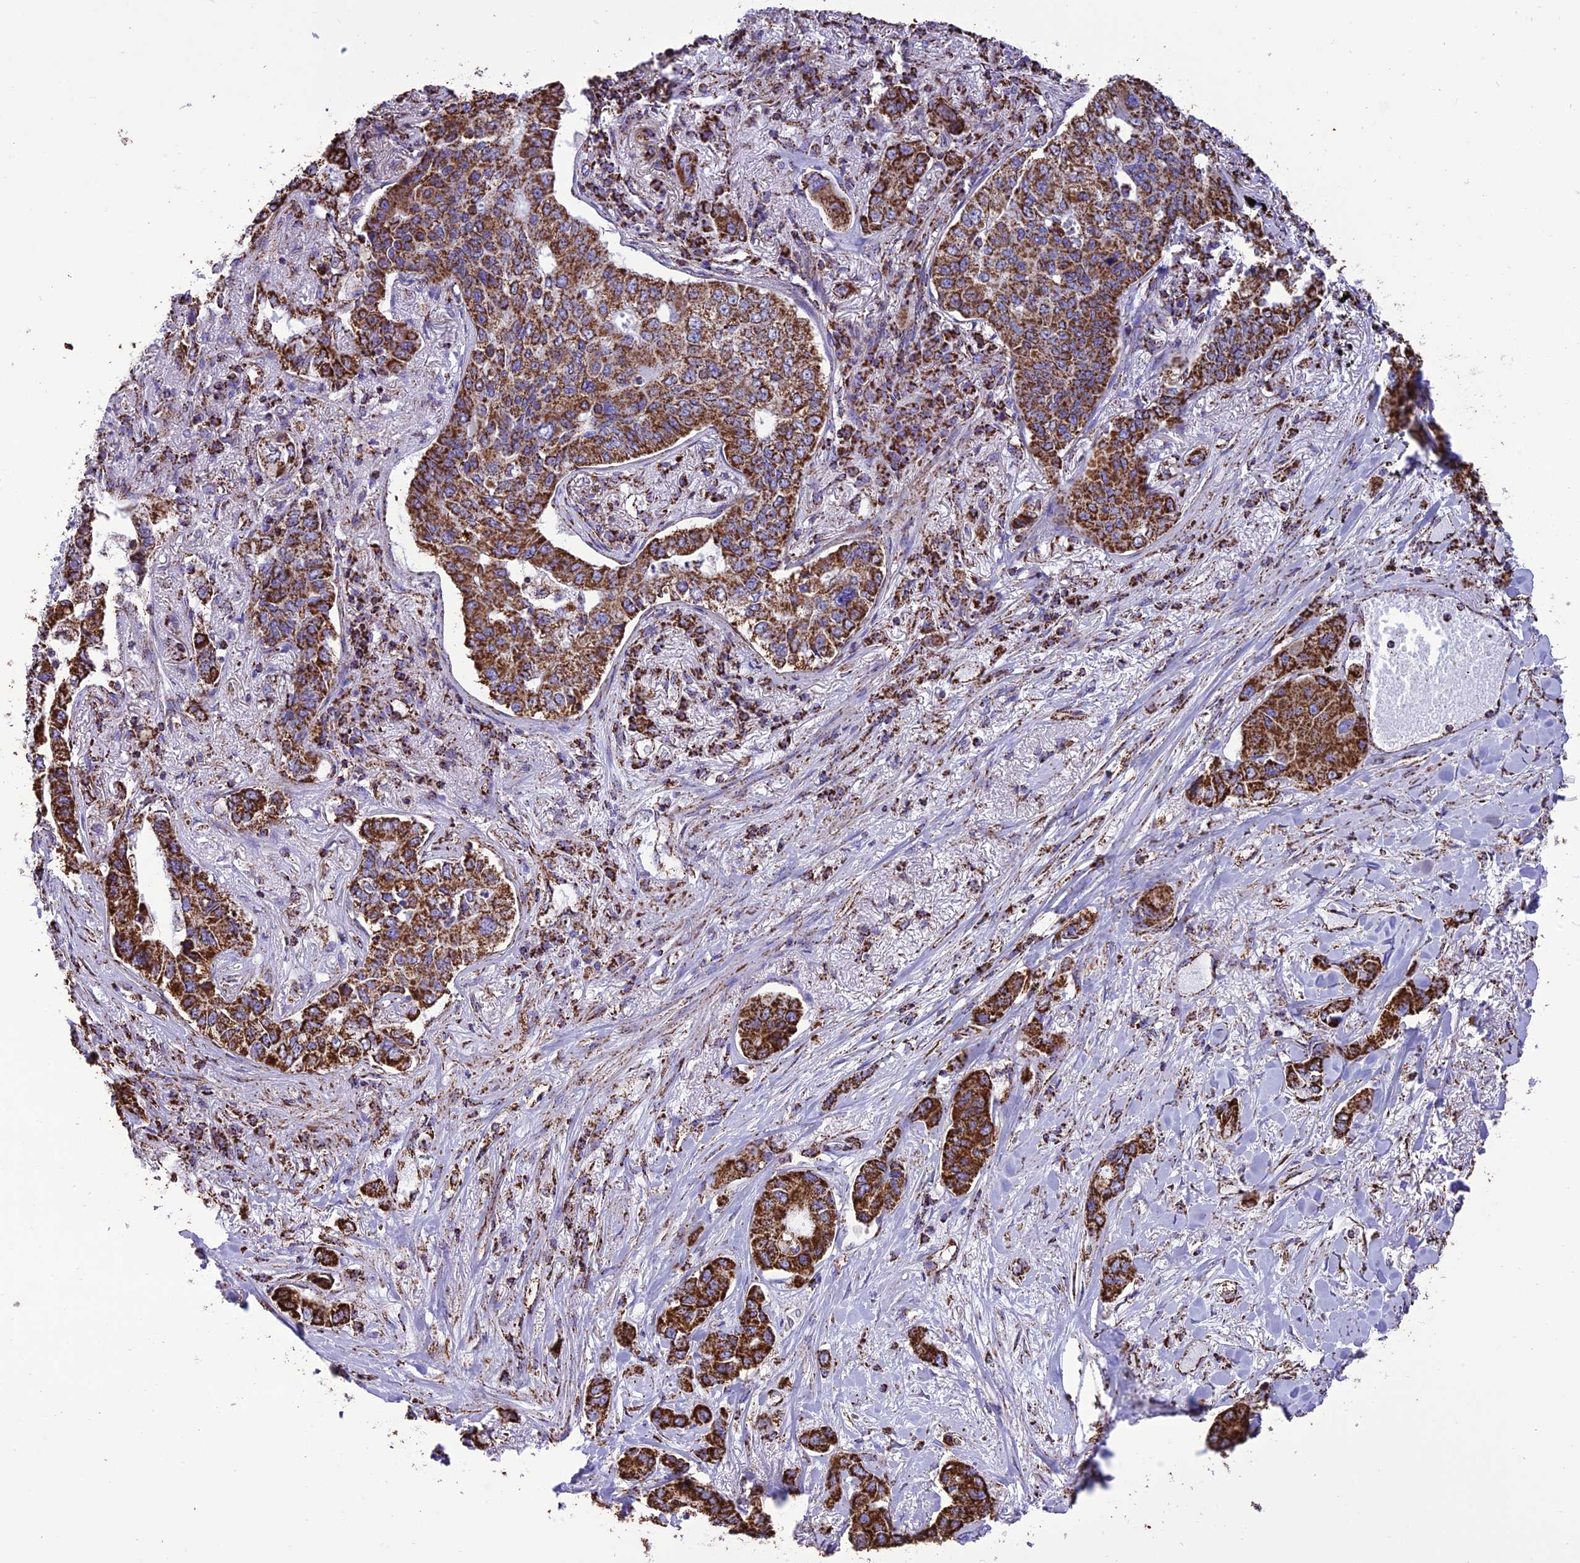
{"staining": {"intensity": "strong", "quantity": ">75%", "location": "cytoplasmic/membranous"}, "tissue": "lung cancer", "cell_type": "Tumor cells", "image_type": "cancer", "snomed": [{"axis": "morphology", "description": "Adenocarcinoma, NOS"}, {"axis": "topography", "description": "Lung"}], "caption": "Lung cancer stained for a protein (brown) shows strong cytoplasmic/membranous positive staining in approximately >75% of tumor cells.", "gene": "NDUFAF1", "patient": {"sex": "male", "age": 49}}